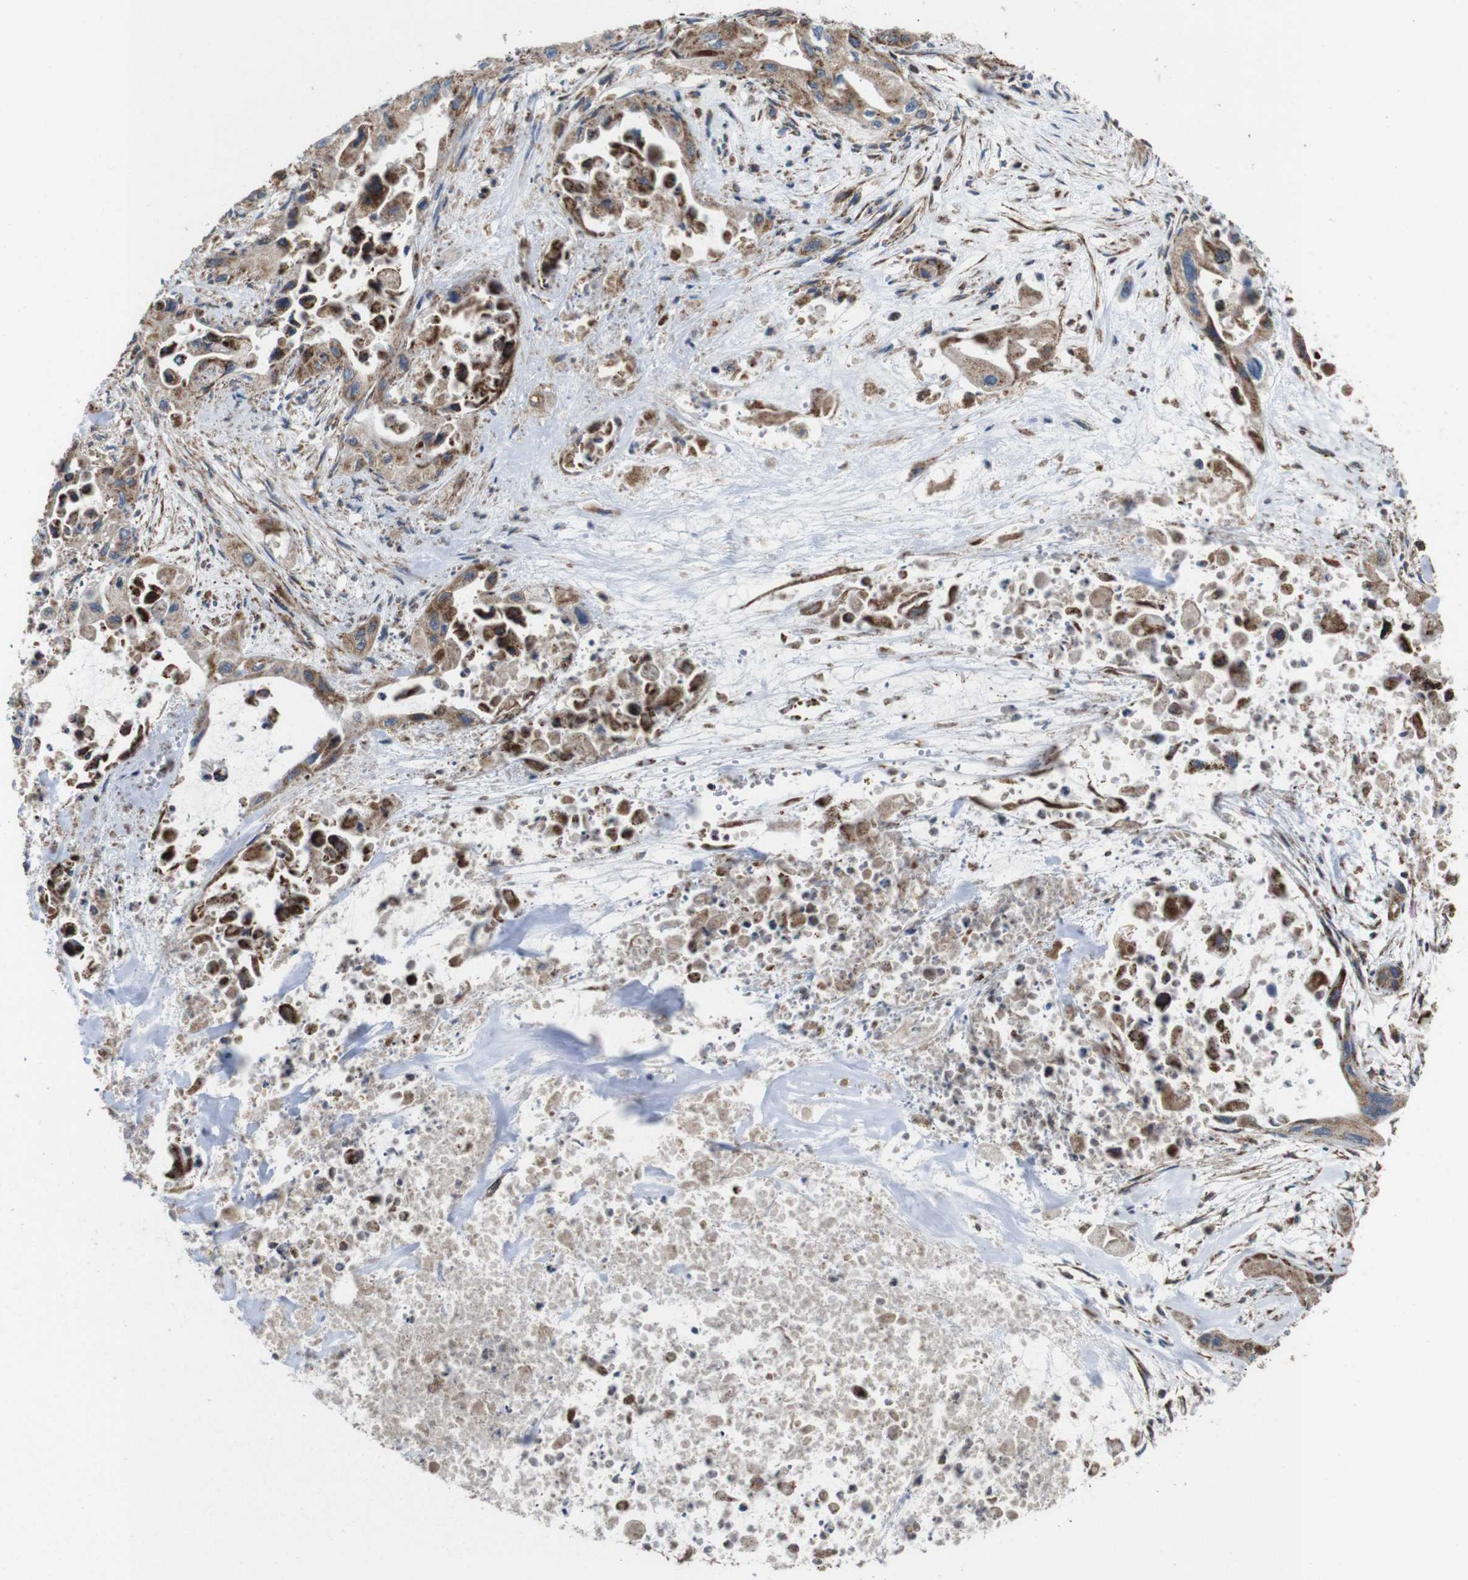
{"staining": {"intensity": "moderate", "quantity": ">75%", "location": "cytoplasmic/membranous"}, "tissue": "pancreatic cancer", "cell_type": "Tumor cells", "image_type": "cancer", "snomed": [{"axis": "morphology", "description": "Adenocarcinoma, NOS"}, {"axis": "topography", "description": "Pancreas"}], "caption": "Brown immunohistochemical staining in human pancreatic adenocarcinoma displays moderate cytoplasmic/membranous positivity in approximately >75% of tumor cells.", "gene": "HK1", "patient": {"sex": "male", "age": 73}}